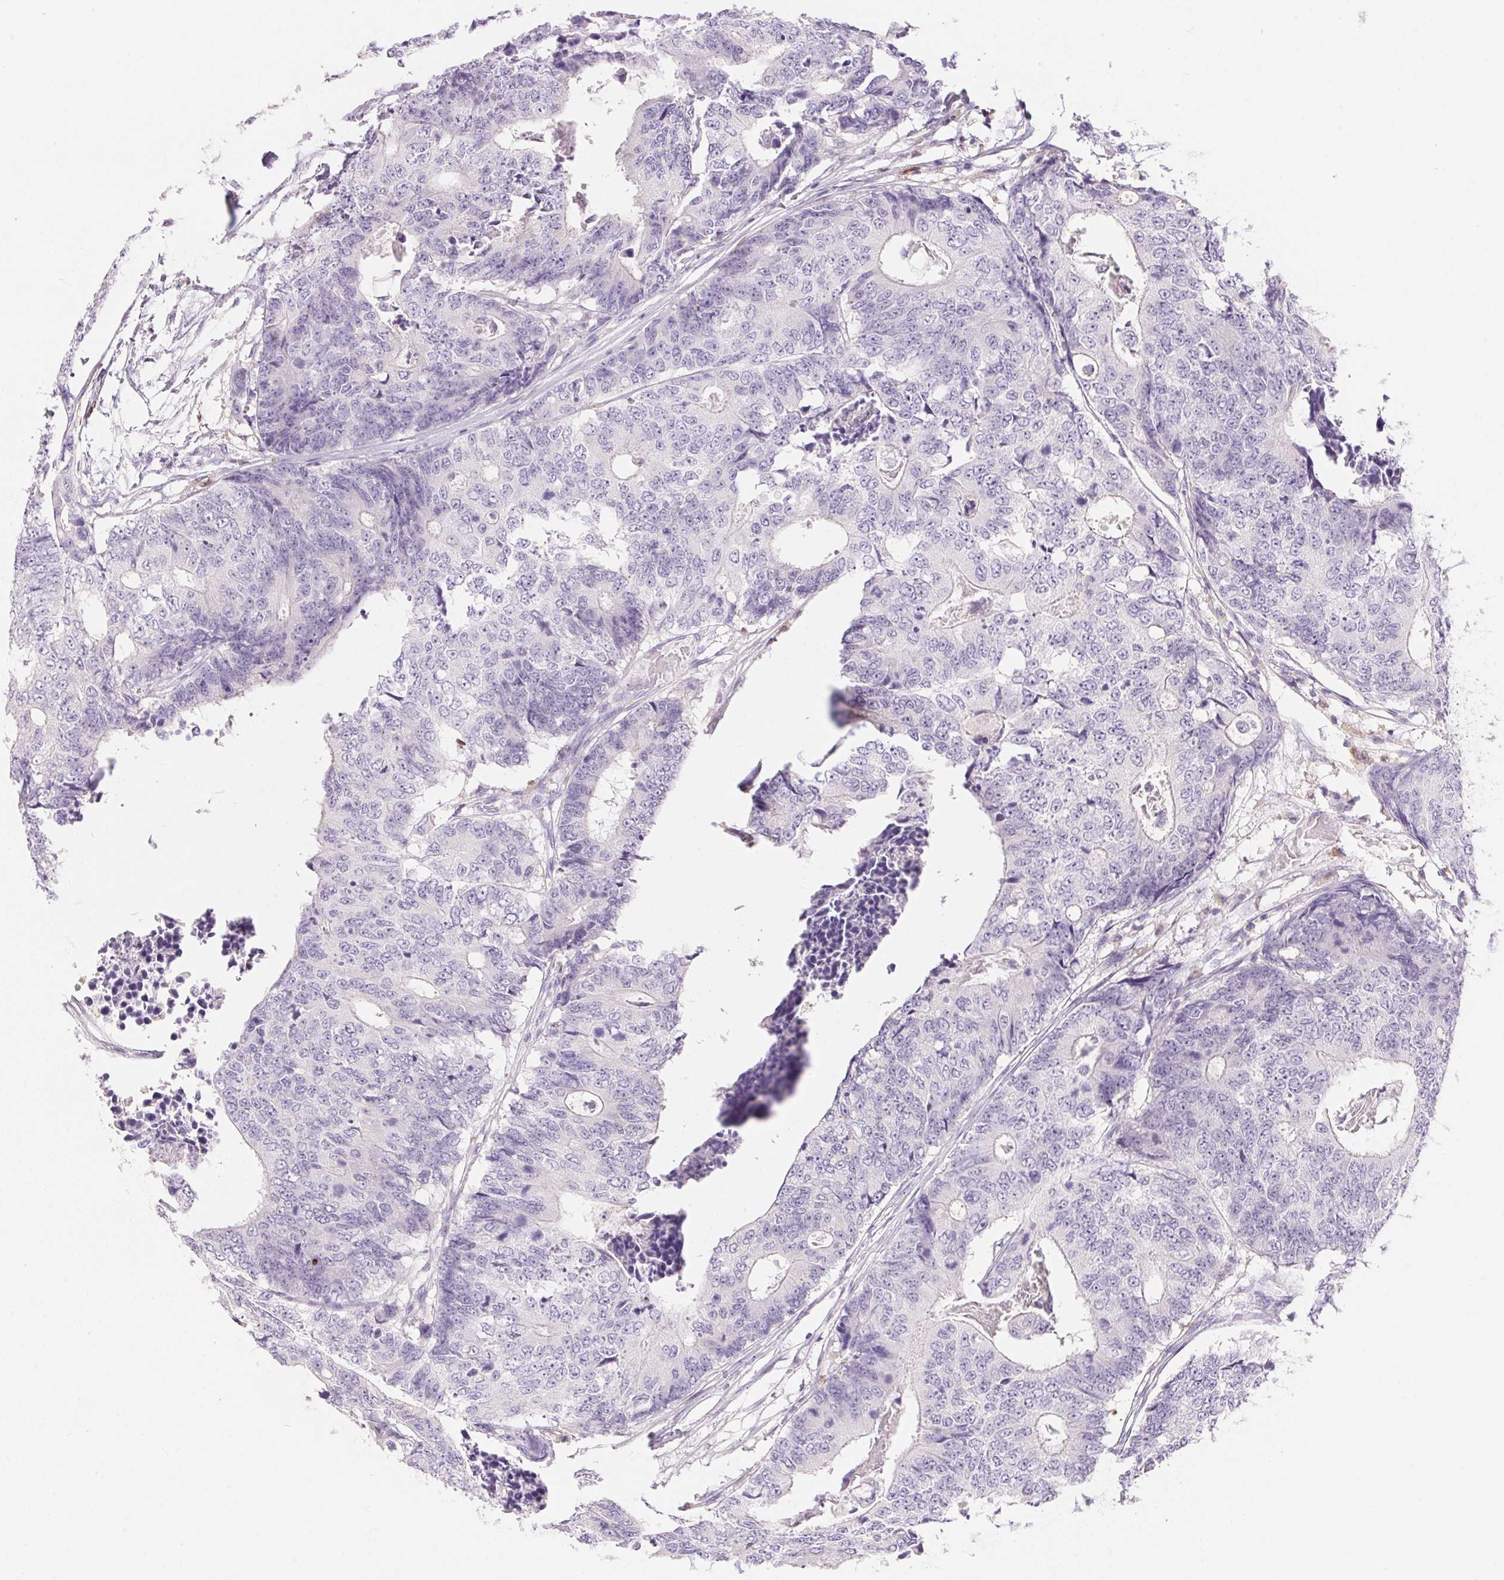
{"staining": {"intensity": "negative", "quantity": "none", "location": "none"}, "tissue": "colorectal cancer", "cell_type": "Tumor cells", "image_type": "cancer", "snomed": [{"axis": "morphology", "description": "Adenocarcinoma, NOS"}, {"axis": "topography", "description": "Colon"}], "caption": "Image shows no protein expression in tumor cells of colorectal cancer (adenocarcinoma) tissue. The staining is performed using DAB brown chromogen with nuclei counter-stained in using hematoxylin.", "gene": "PNLIPRP3", "patient": {"sex": "female", "age": 48}}